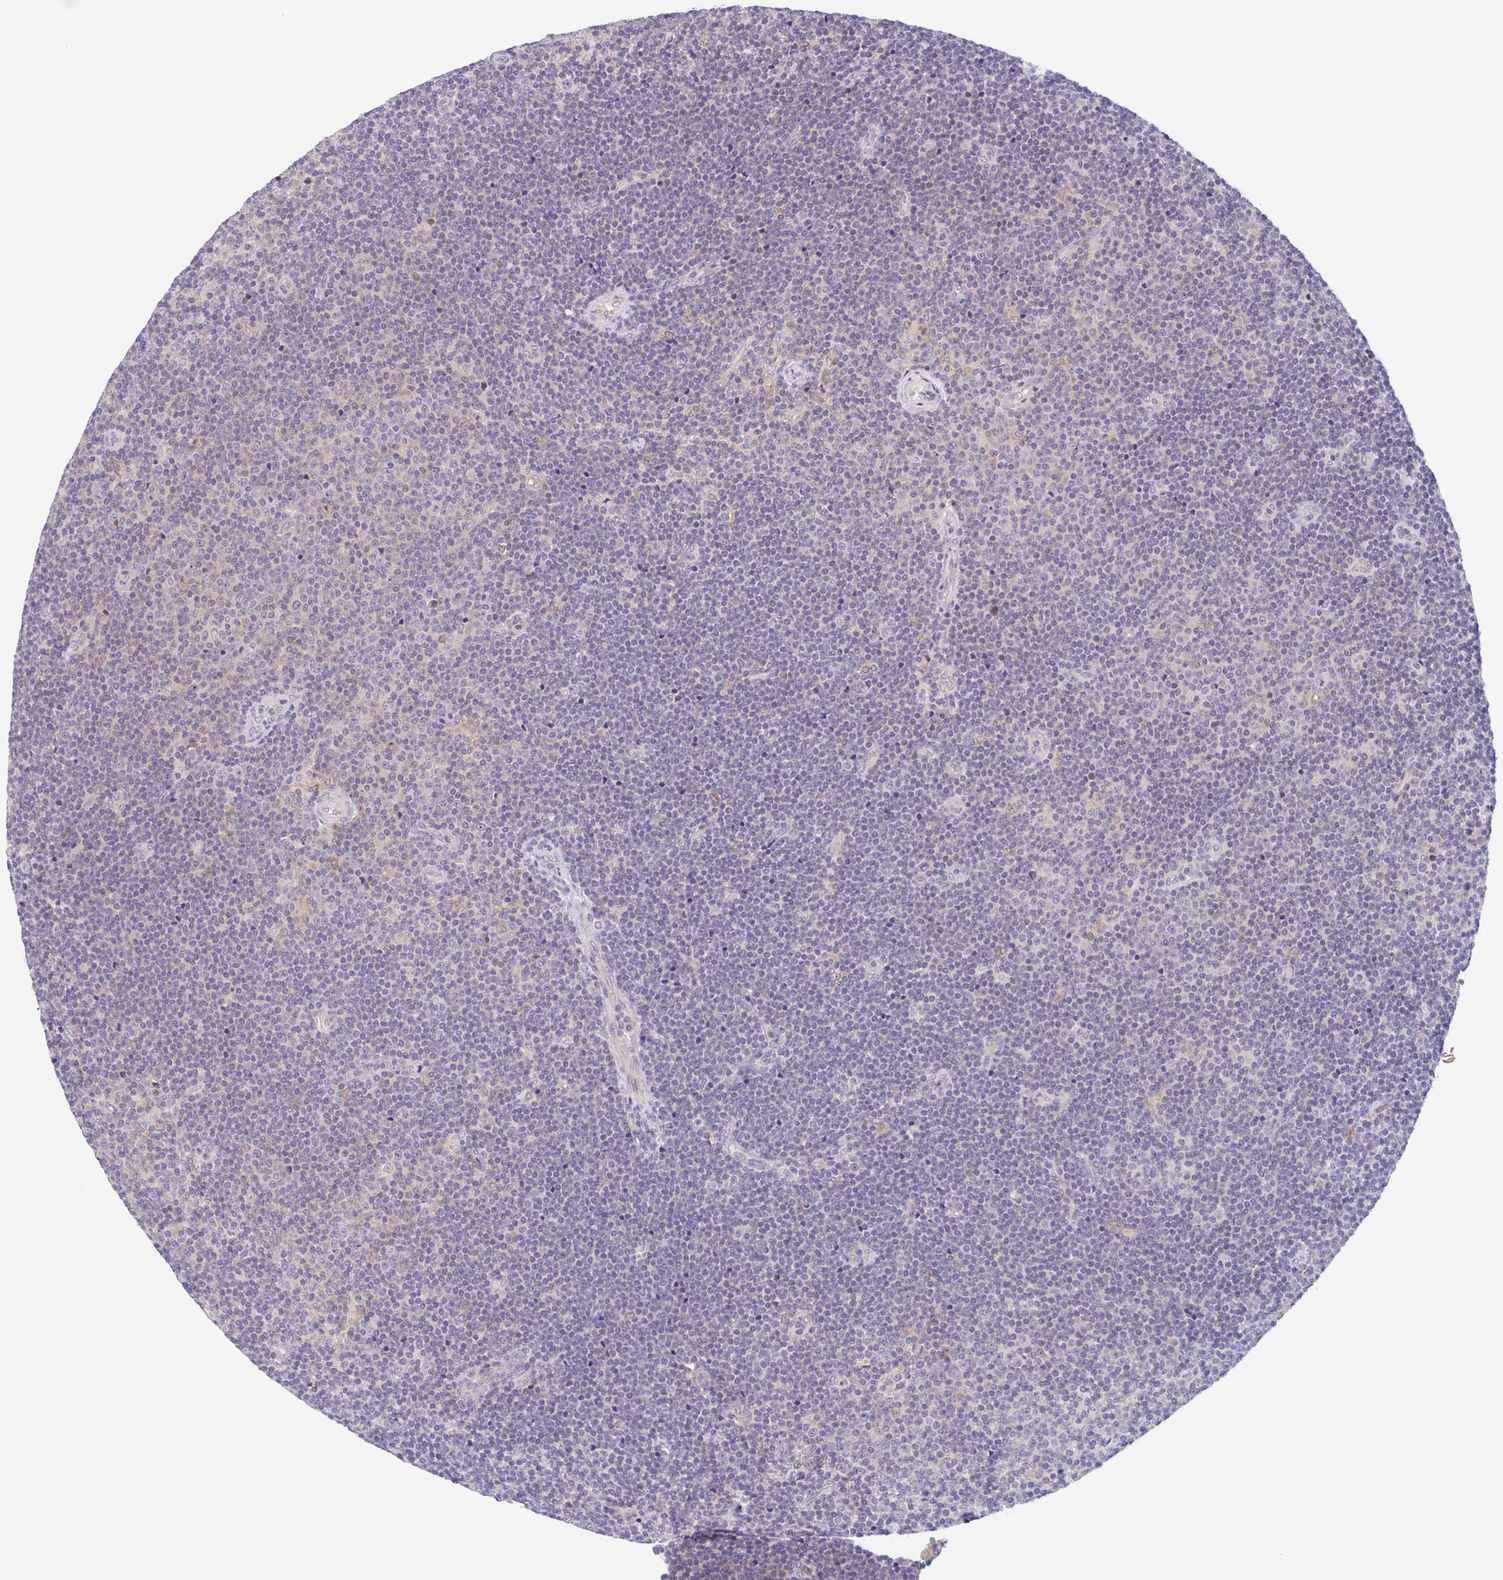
{"staining": {"intensity": "negative", "quantity": "none", "location": "none"}, "tissue": "lymphoma", "cell_type": "Tumor cells", "image_type": "cancer", "snomed": [{"axis": "morphology", "description": "Malignant lymphoma, non-Hodgkin's type, Low grade"}, {"axis": "topography", "description": "Lymph node"}], "caption": "Immunohistochemistry (IHC) micrograph of low-grade malignant lymphoma, non-Hodgkin's type stained for a protein (brown), which displays no expression in tumor cells. The staining is performed using DAB brown chromogen with nuclei counter-stained in using hematoxylin.", "gene": "TMEM86A", "patient": {"sex": "male", "age": 48}}